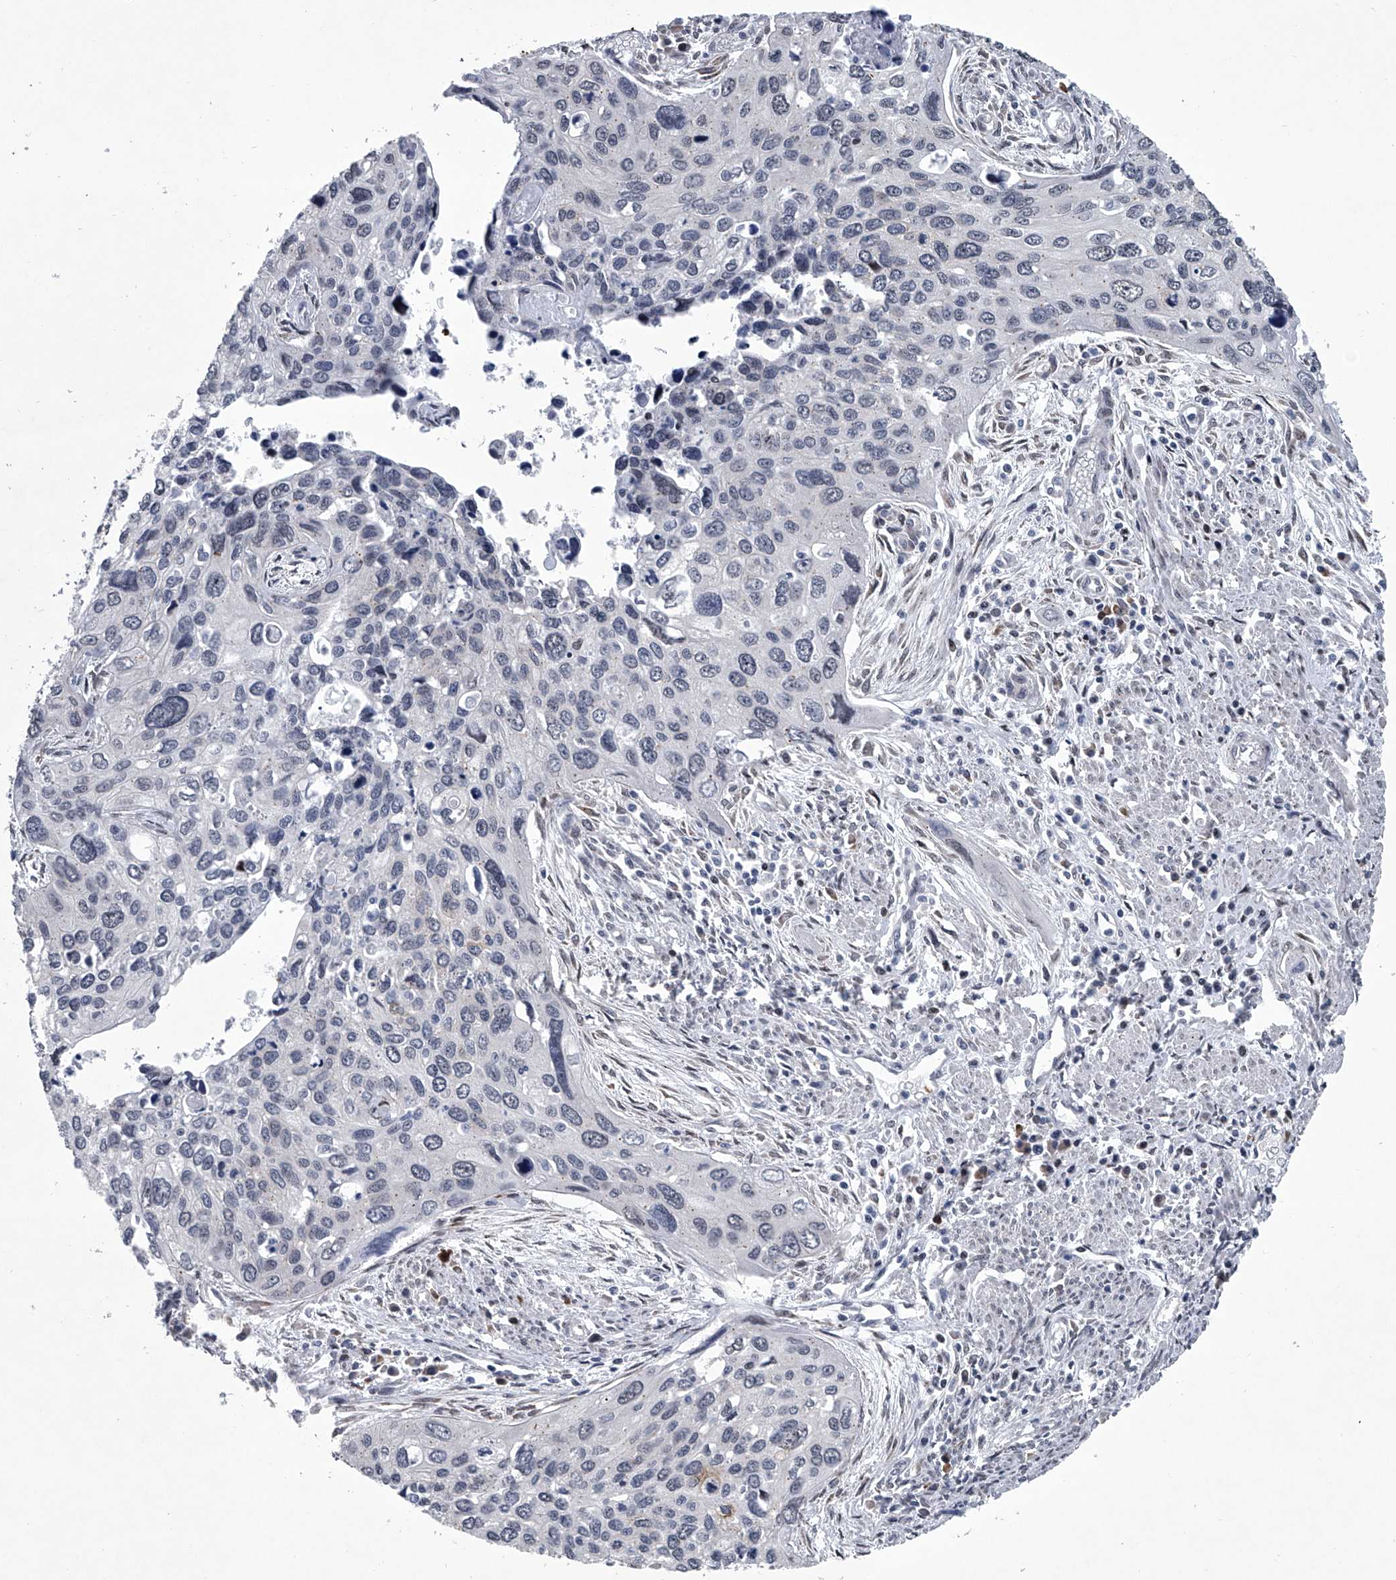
{"staining": {"intensity": "negative", "quantity": "none", "location": "none"}, "tissue": "cervical cancer", "cell_type": "Tumor cells", "image_type": "cancer", "snomed": [{"axis": "morphology", "description": "Squamous cell carcinoma, NOS"}, {"axis": "topography", "description": "Cervix"}], "caption": "This is a histopathology image of immunohistochemistry (IHC) staining of cervical squamous cell carcinoma, which shows no staining in tumor cells. The staining was performed using DAB to visualize the protein expression in brown, while the nuclei were stained in blue with hematoxylin (Magnification: 20x).", "gene": "PPP2R5D", "patient": {"sex": "female", "age": 55}}